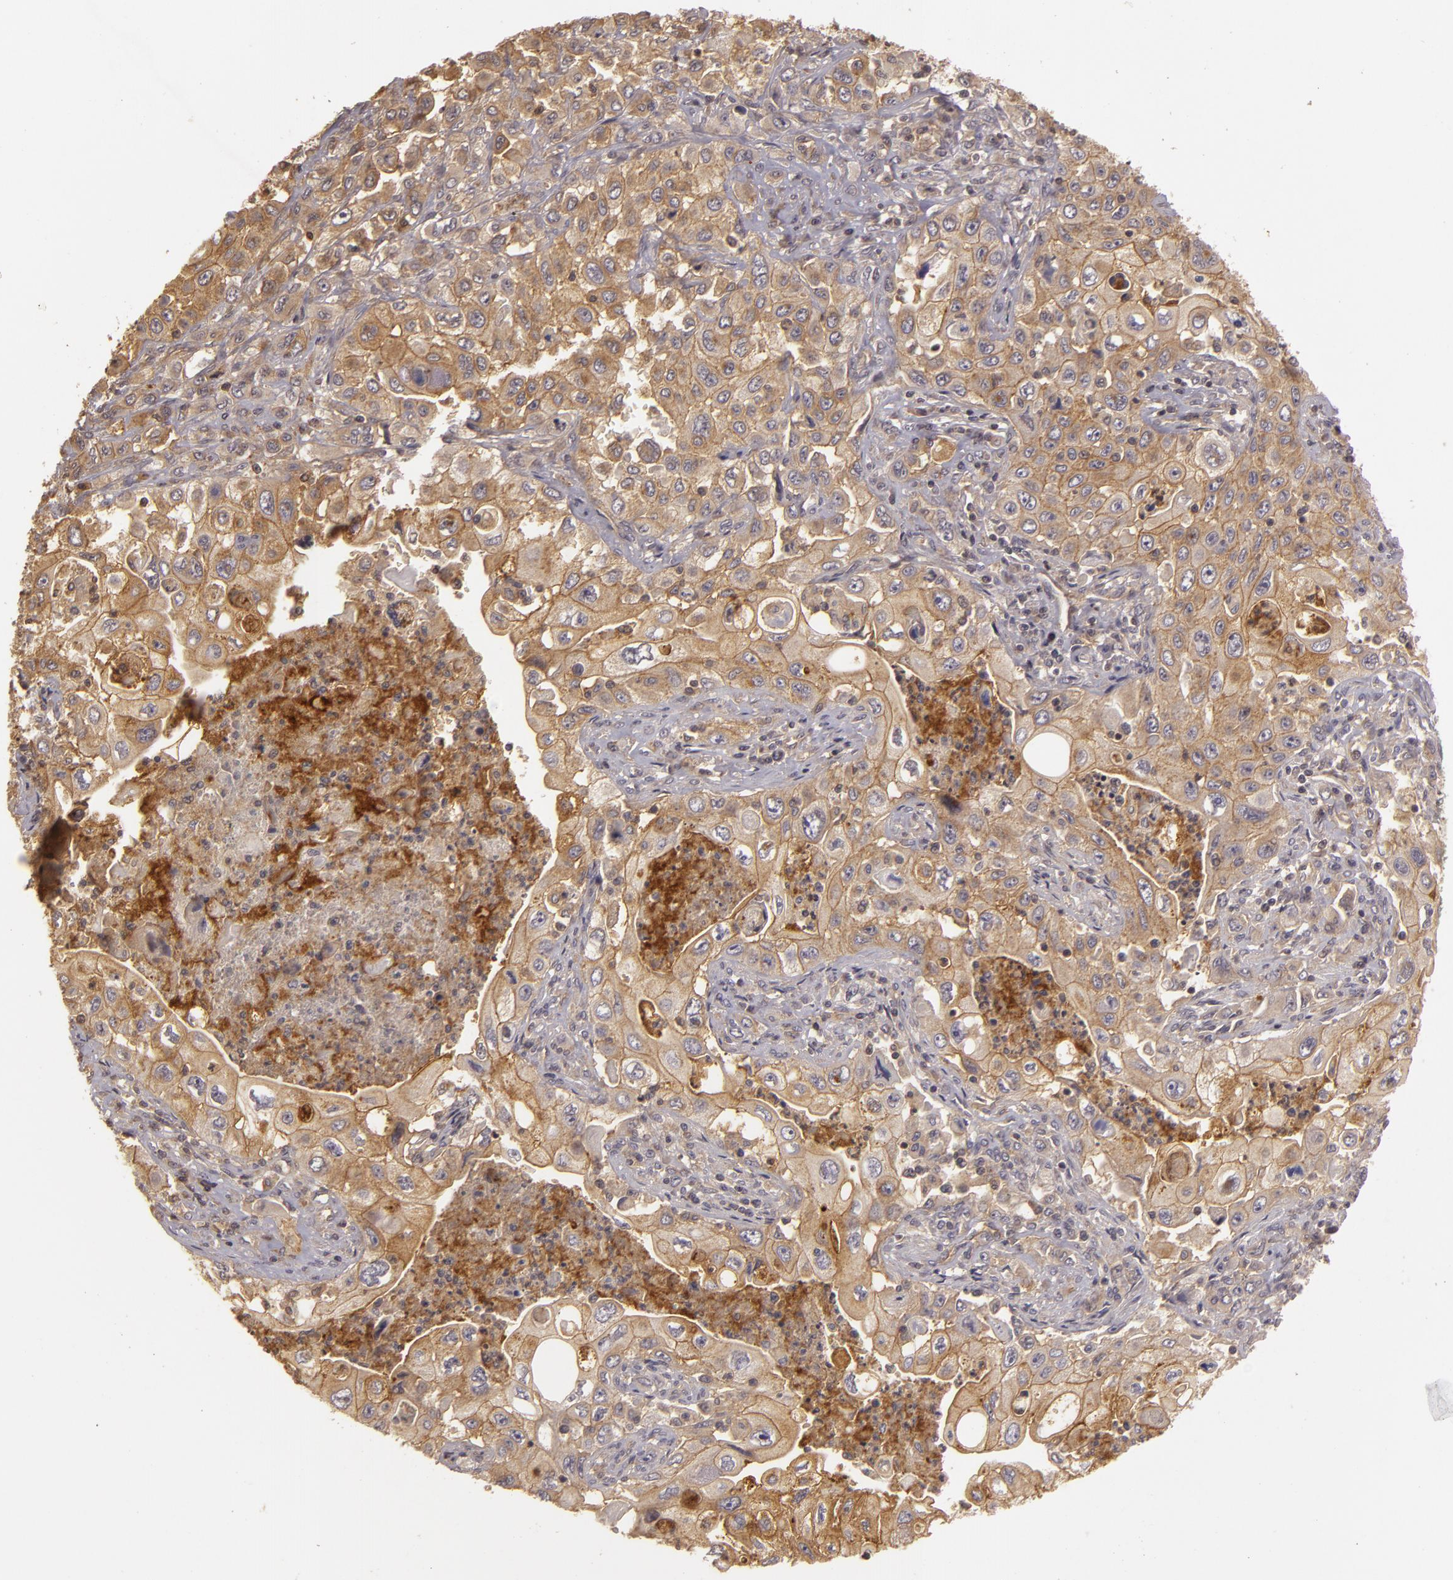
{"staining": {"intensity": "weak", "quantity": ">75%", "location": "cytoplasmic/membranous"}, "tissue": "pancreatic cancer", "cell_type": "Tumor cells", "image_type": "cancer", "snomed": [{"axis": "morphology", "description": "Adenocarcinoma, NOS"}, {"axis": "topography", "description": "Pancreas"}], "caption": "Immunohistochemistry (IHC) photomicrograph of pancreatic adenocarcinoma stained for a protein (brown), which shows low levels of weak cytoplasmic/membranous positivity in approximately >75% of tumor cells.", "gene": "HRAS", "patient": {"sex": "male", "age": 70}}